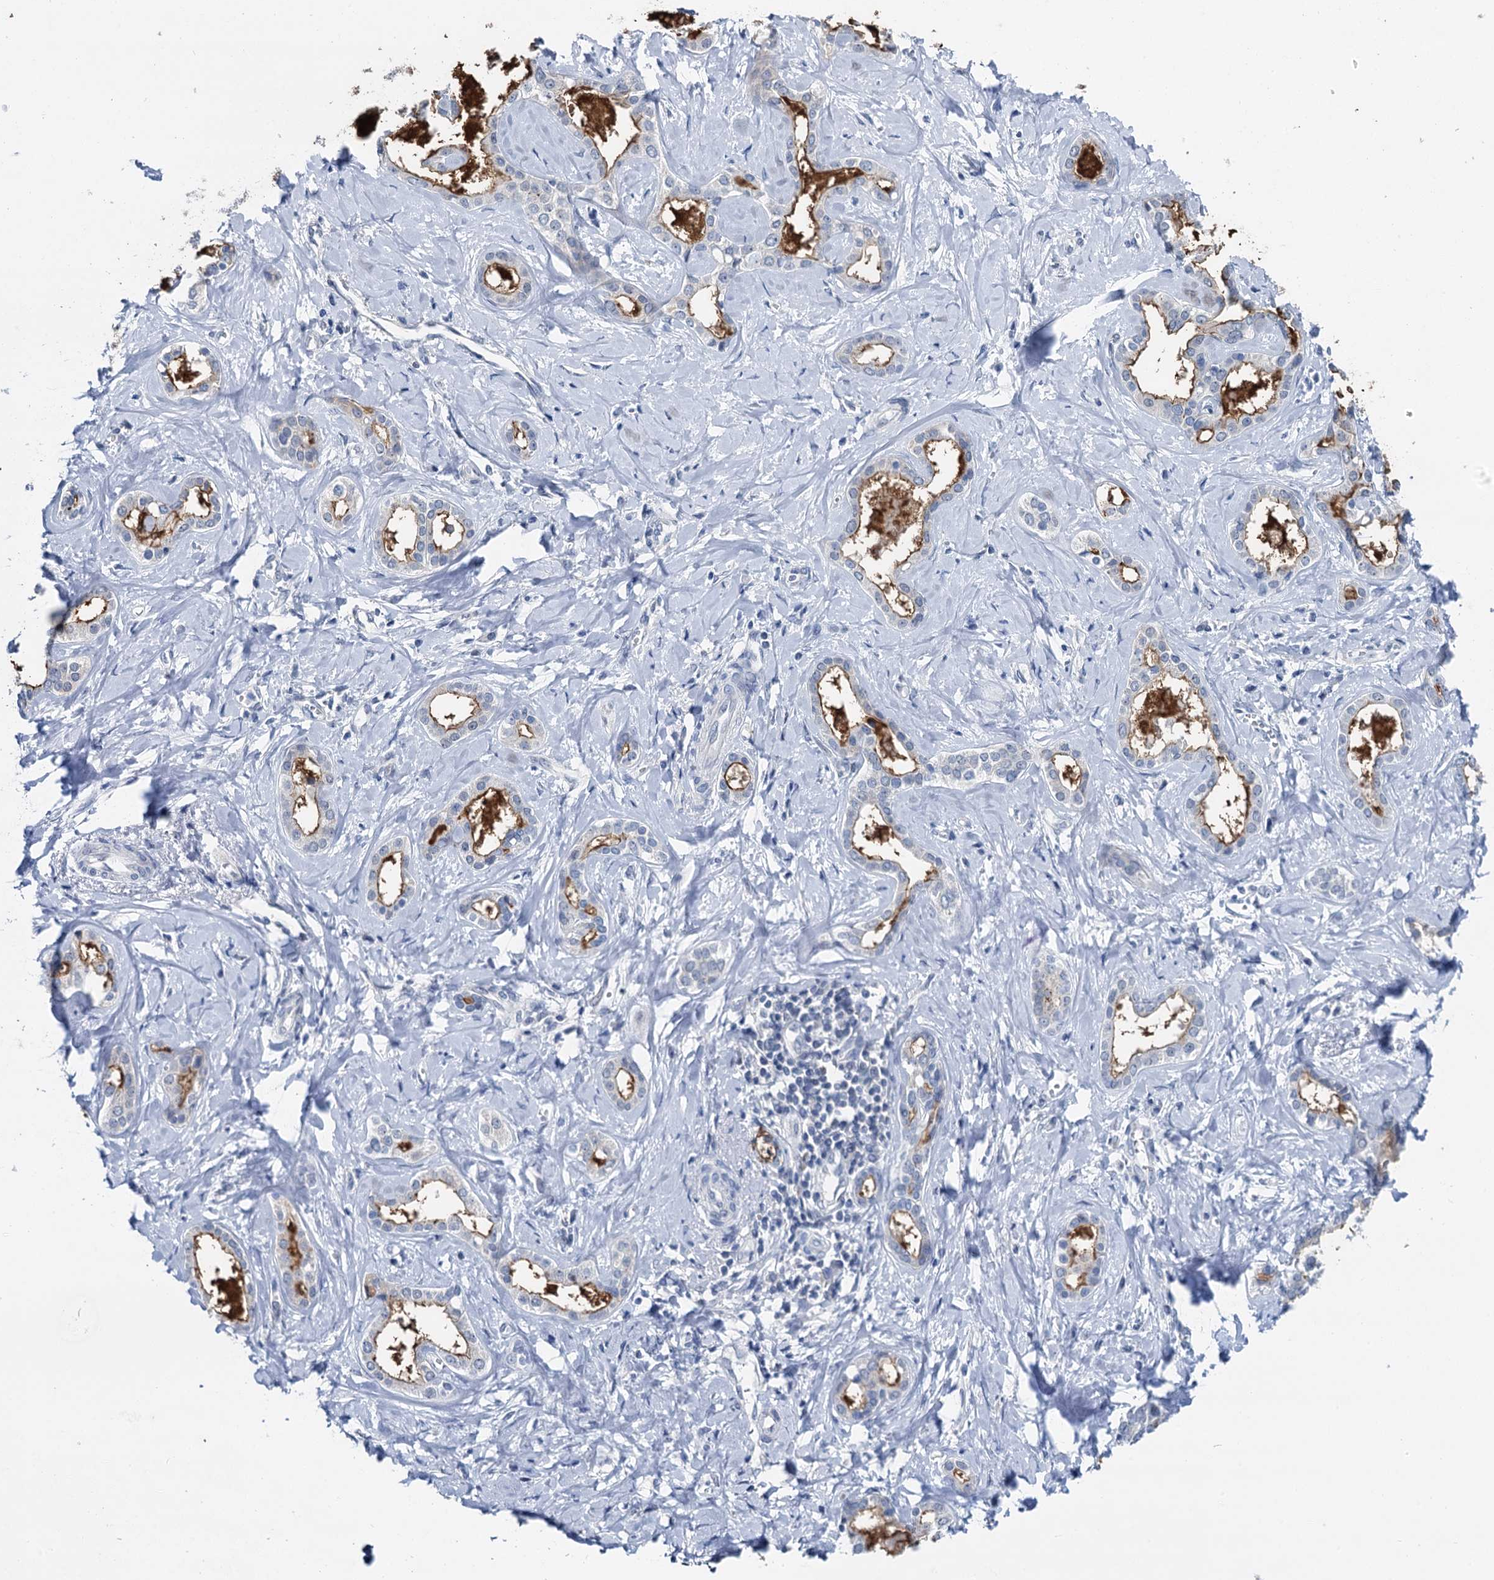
{"staining": {"intensity": "moderate", "quantity": "<25%", "location": "cytoplasmic/membranous"}, "tissue": "liver cancer", "cell_type": "Tumor cells", "image_type": "cancer", "snomed": [{"axis": "morphology", "description": "Cholangiocarcinoma"}, {"axis": "topography", "description": "Liver"}], "caption": "There is low levels of moderate cytoplasmic/membranous staining in tumor cells of liver cholangiocarcinoma, as demonstrated by immunohistochemical staining (brown color).", "gene": "MIOX", "patient": {"sex": "female", "age": 77}}